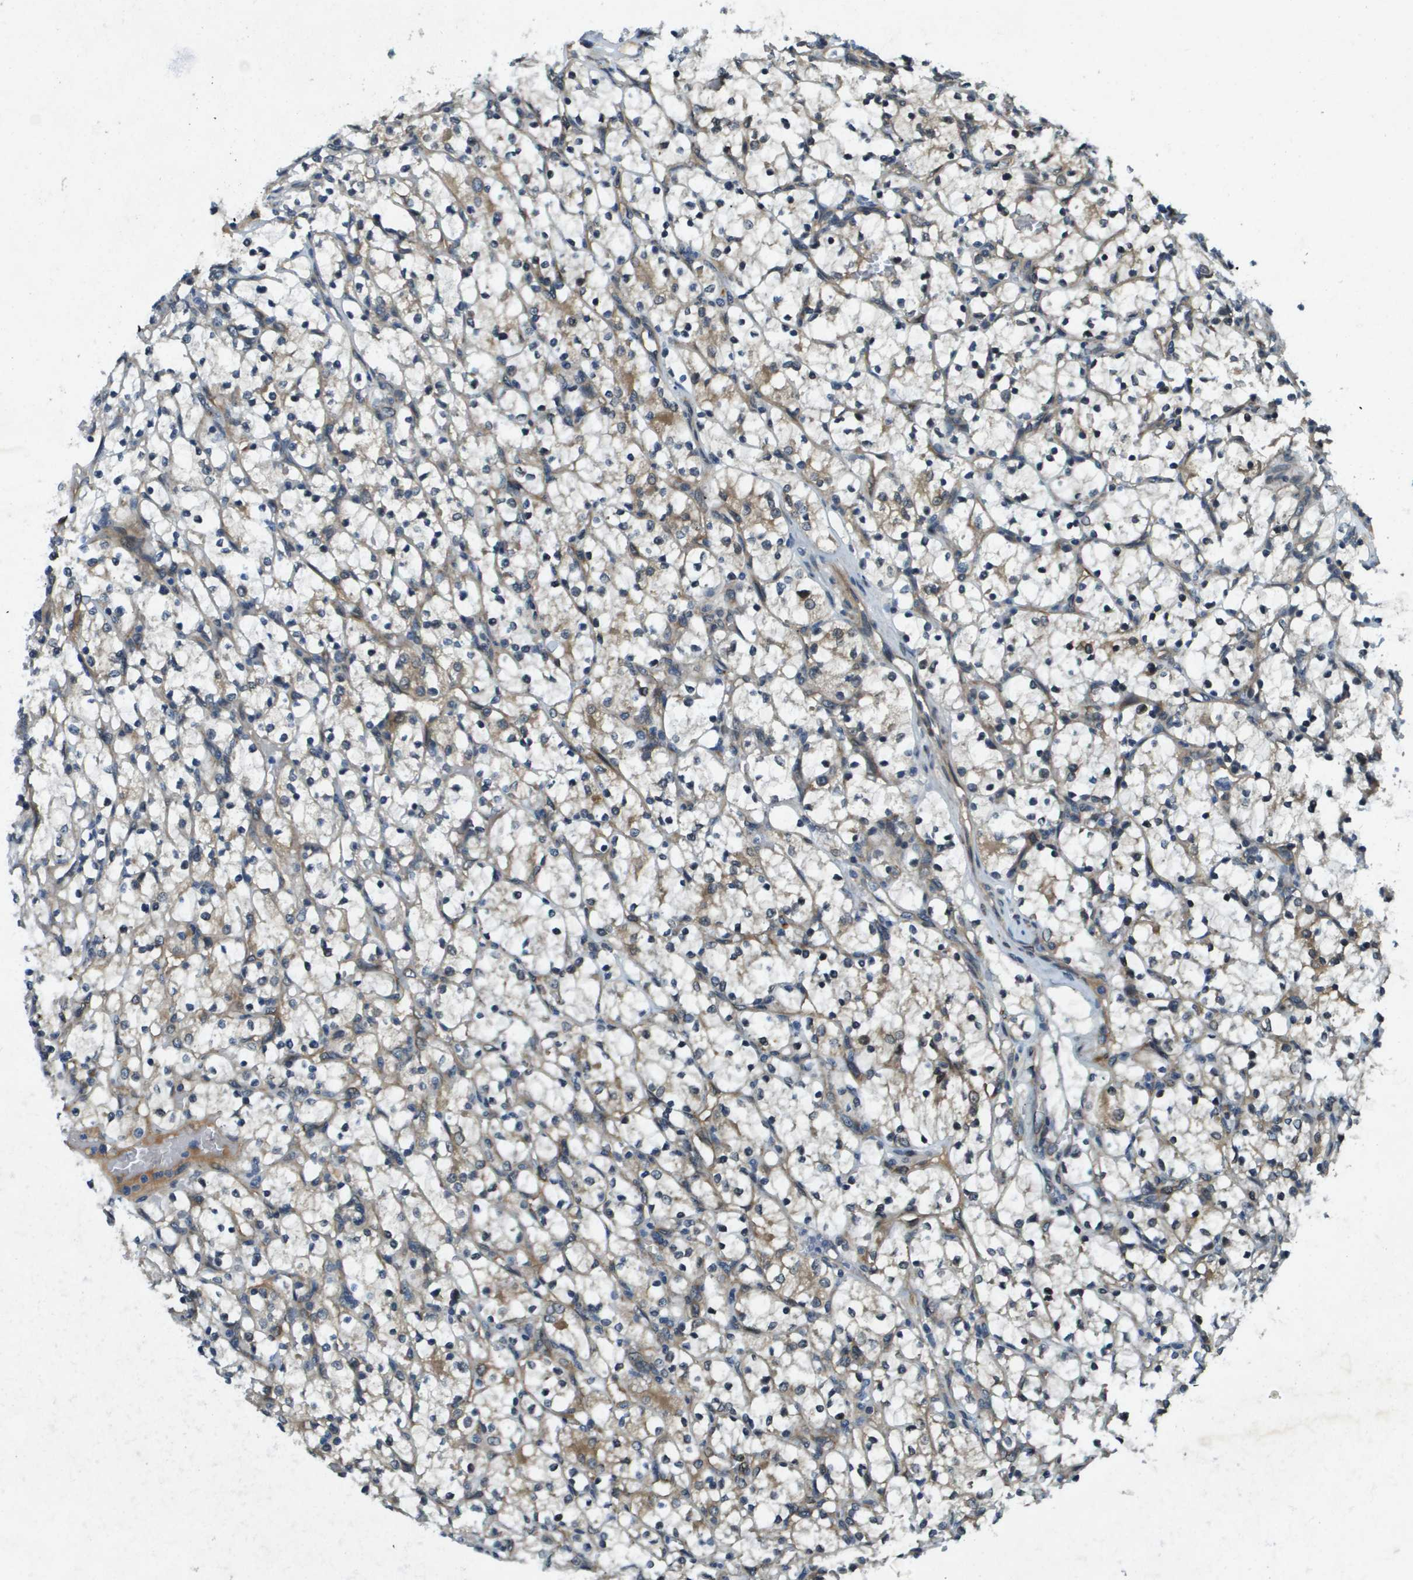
{"staining": {"intensity": "weak", "quantity": "<25%", "location": "cytoplasmic/membranous"}, "tissue": "renal cancer", "cell_type": "Tumor cells", "image_type": "cancer", "snomed": [{"axis": "morphology", "description": "Adenocarcinoma, NOS"}, {"axis": "topography", "description": "Kidney"}], "caption": "A histopathology image of human renal adenocarcinoma is negative for staining in tumor cells.", "gene": "PGAP3", "patient": {"sex": "female", "age": 69}}